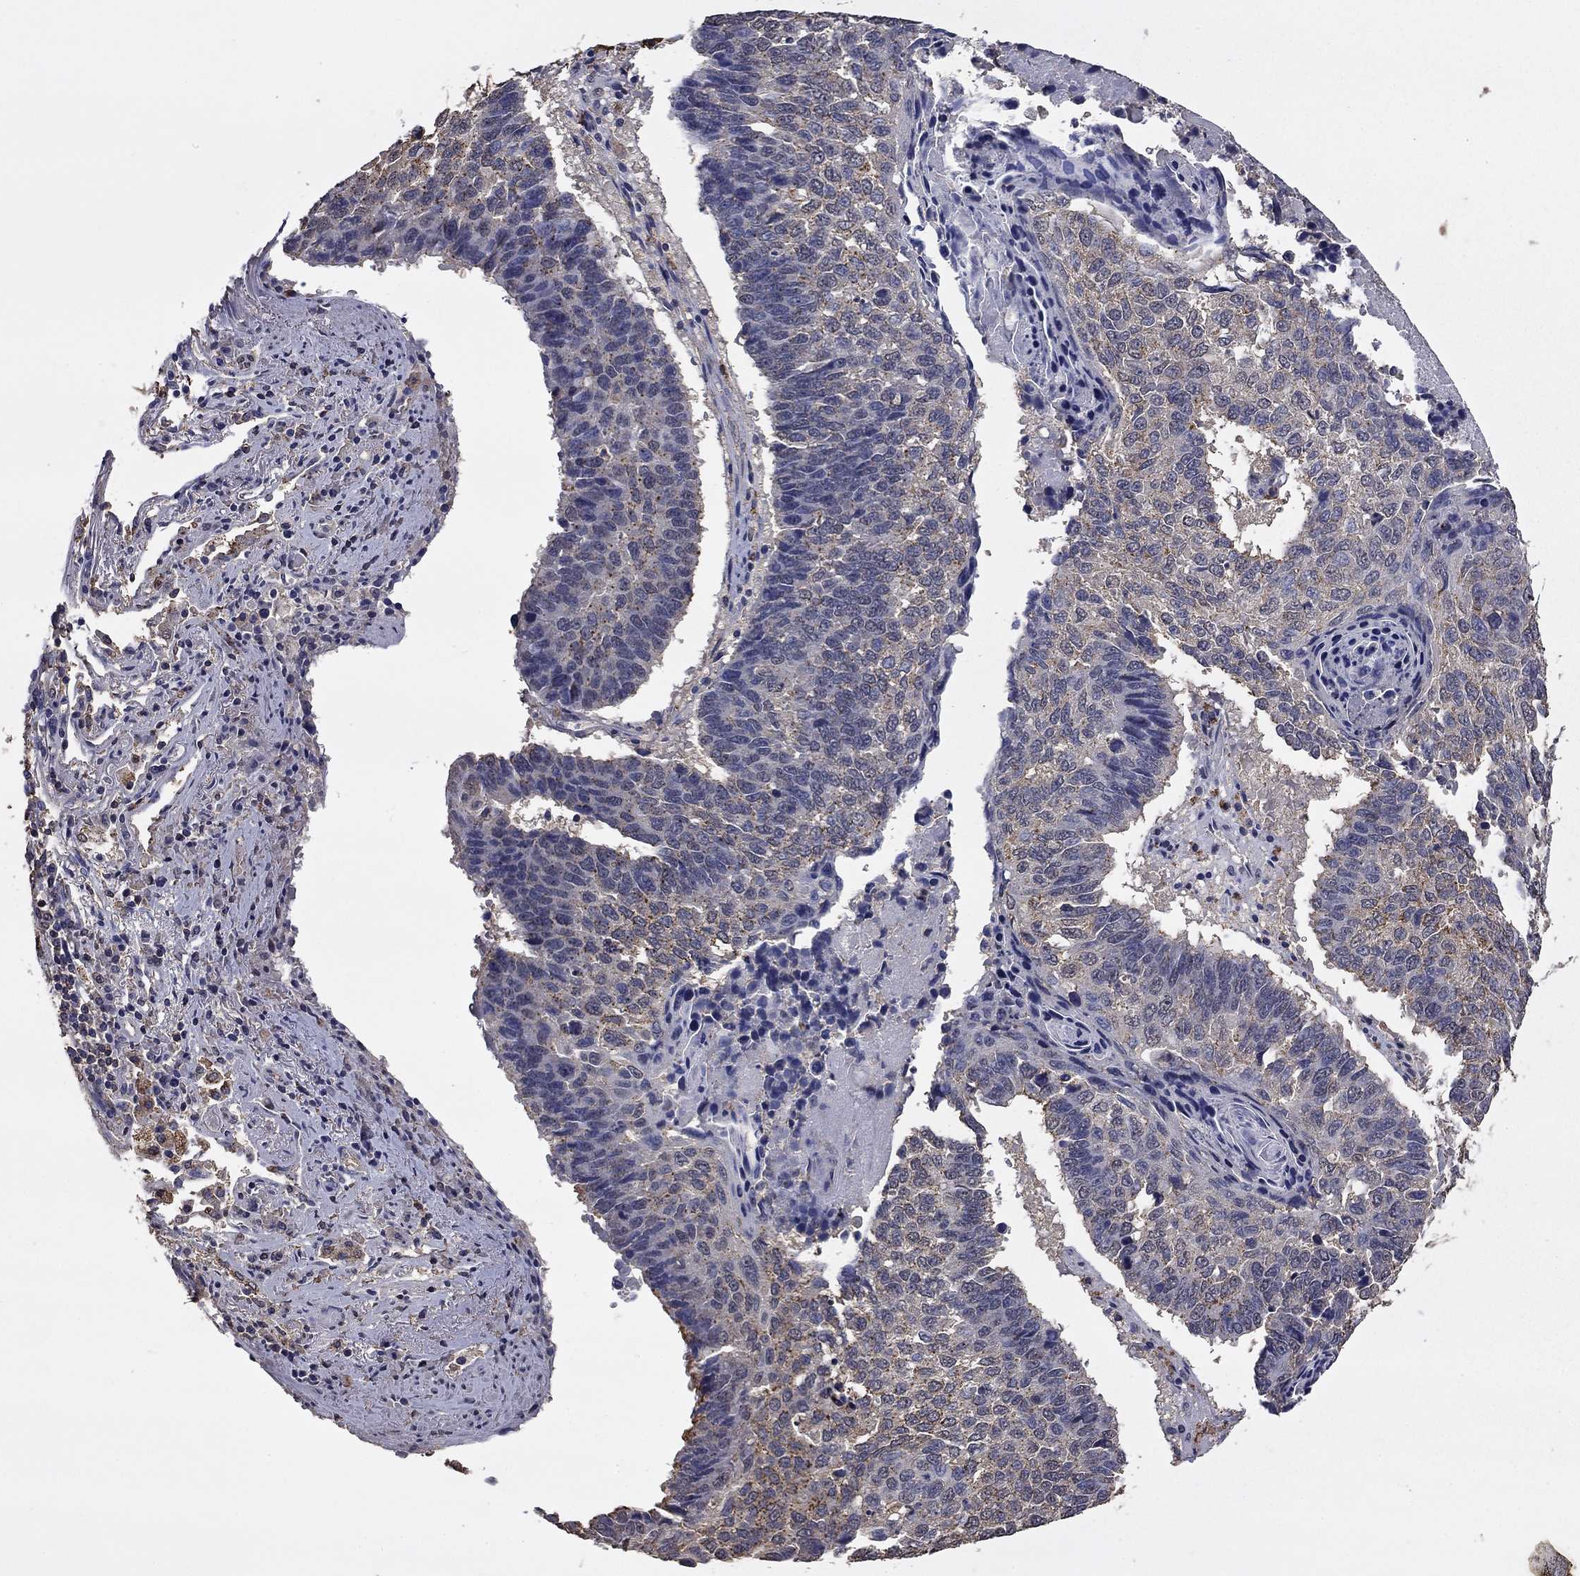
{"staining": {"intensity": "negative", "quantity": "none", "location": "none"}, "tissue": "lung cancer", "cell_type": "Tumor cells", "image_type": "cancer", "snomed": [{"axis": "morphology", "description": "Squamous cell carcinoma, NOS"}, {"axis": "topography", "description": "Lung"}], "caption": "A histopathology image of squamous cell carcinoma (lung) stained for a protein shows no brown staining in tumor cells. (DAB (3,3'-diaminobenzidine) IHC visualized using brightfield microscopy, high magnification).", "gene": "MFAP3L", "patient": {"sex": "male", "age": 73}}